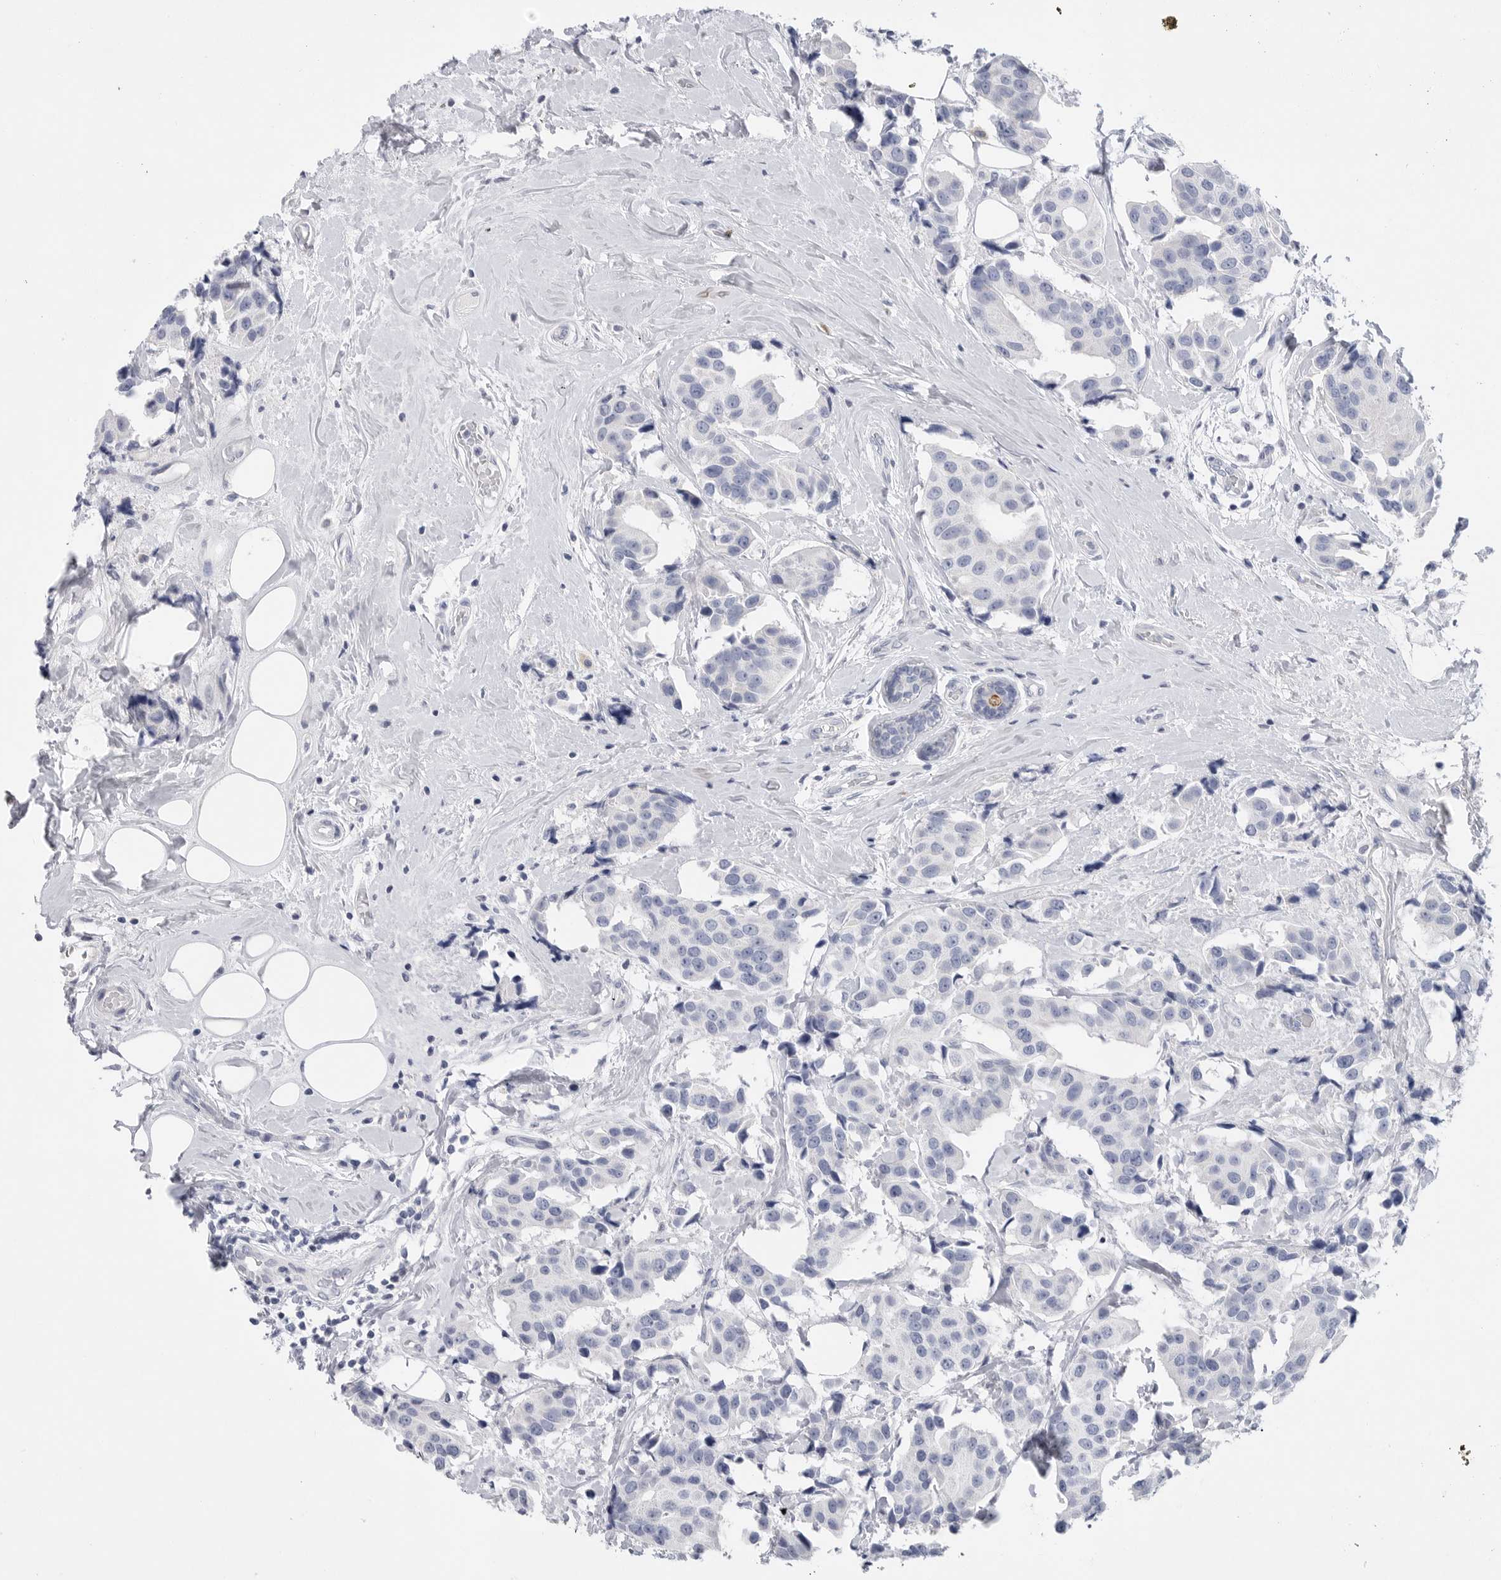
{"staining": {"intensity": "negative", "quantity": "none", "location": "none"}, "tissue": "breast cancer", "cell_type": "Tumor cells", "image_type": "cancer", "snomed": [{"axis": "morphology", "description": "Normal tissue, NOS"}, {"axis": "morphology", "description": "Duct carcinoma"}, {"axis": "topography", "description": "Breast"}], "caption": "Human breast cancer (invasive ductal carcinoma) stained for a protein using IHC exhibits no positivity in tumor cells.", "gene": "CAMK2B", "patient": {"sex": "female", "age": 39}}